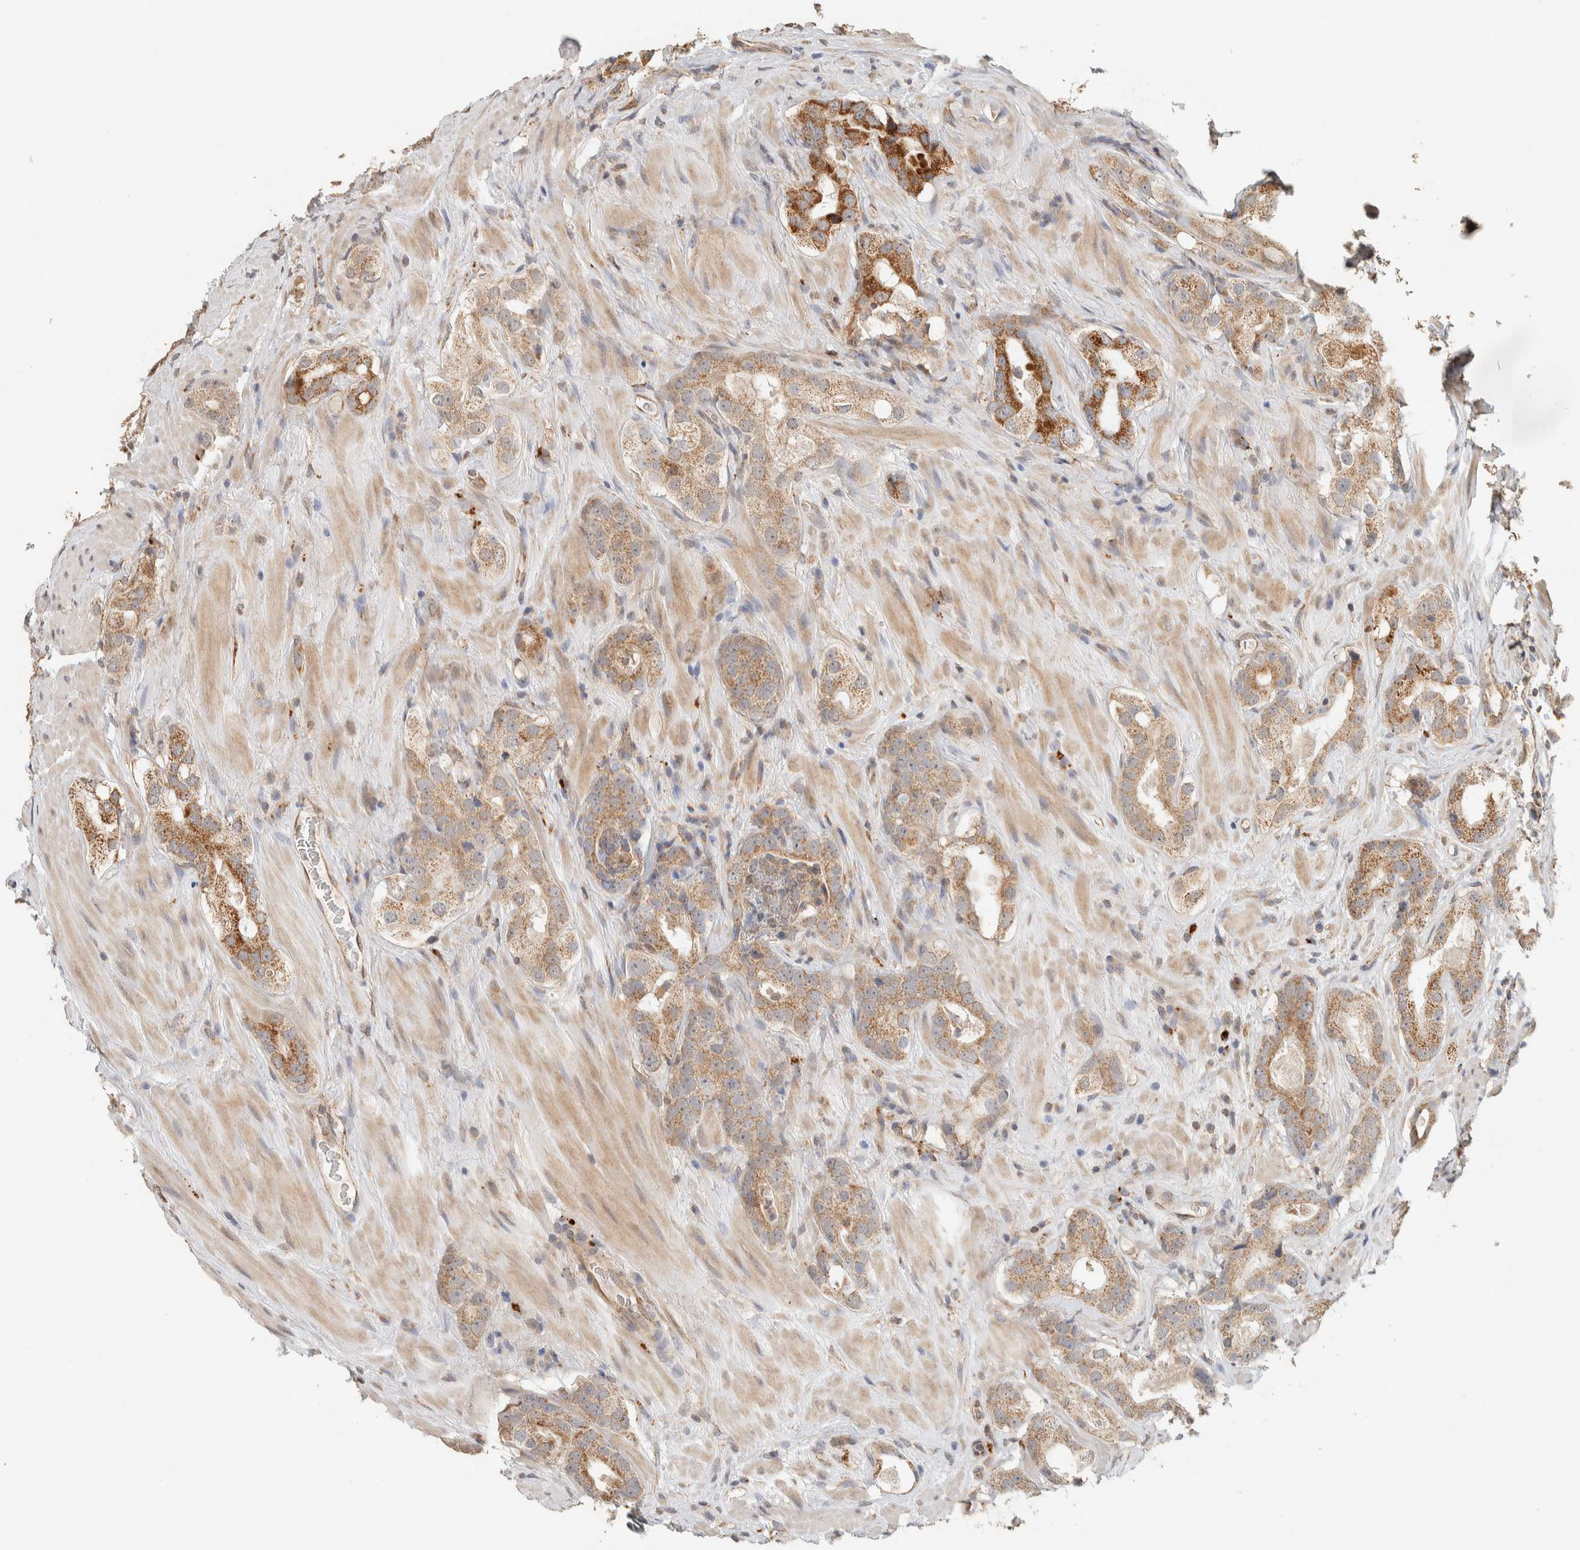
{"staining": {"intensity": "moderate", "quantity": ">75%", "location": "cytoplasmic/membranous"}, "tissue": "prostate cancer", "cell_type": "Tumor cells", "image_type": "cancer", "snomed": [{"axis": "morphology", "description": "Adenocarcinoma, High grade"}, {"axis": "topography", "description": "Prostate"}], "caption": "Immunohistochemical staining of prostate cancer (high-grade adenocarcinoma) demonstrates moderate cytoplasmic/membranous protein expression in approximately >75% of tumor cells.", "gene": "PDE7B", "patient": {"sex": "male", "age": 63}}